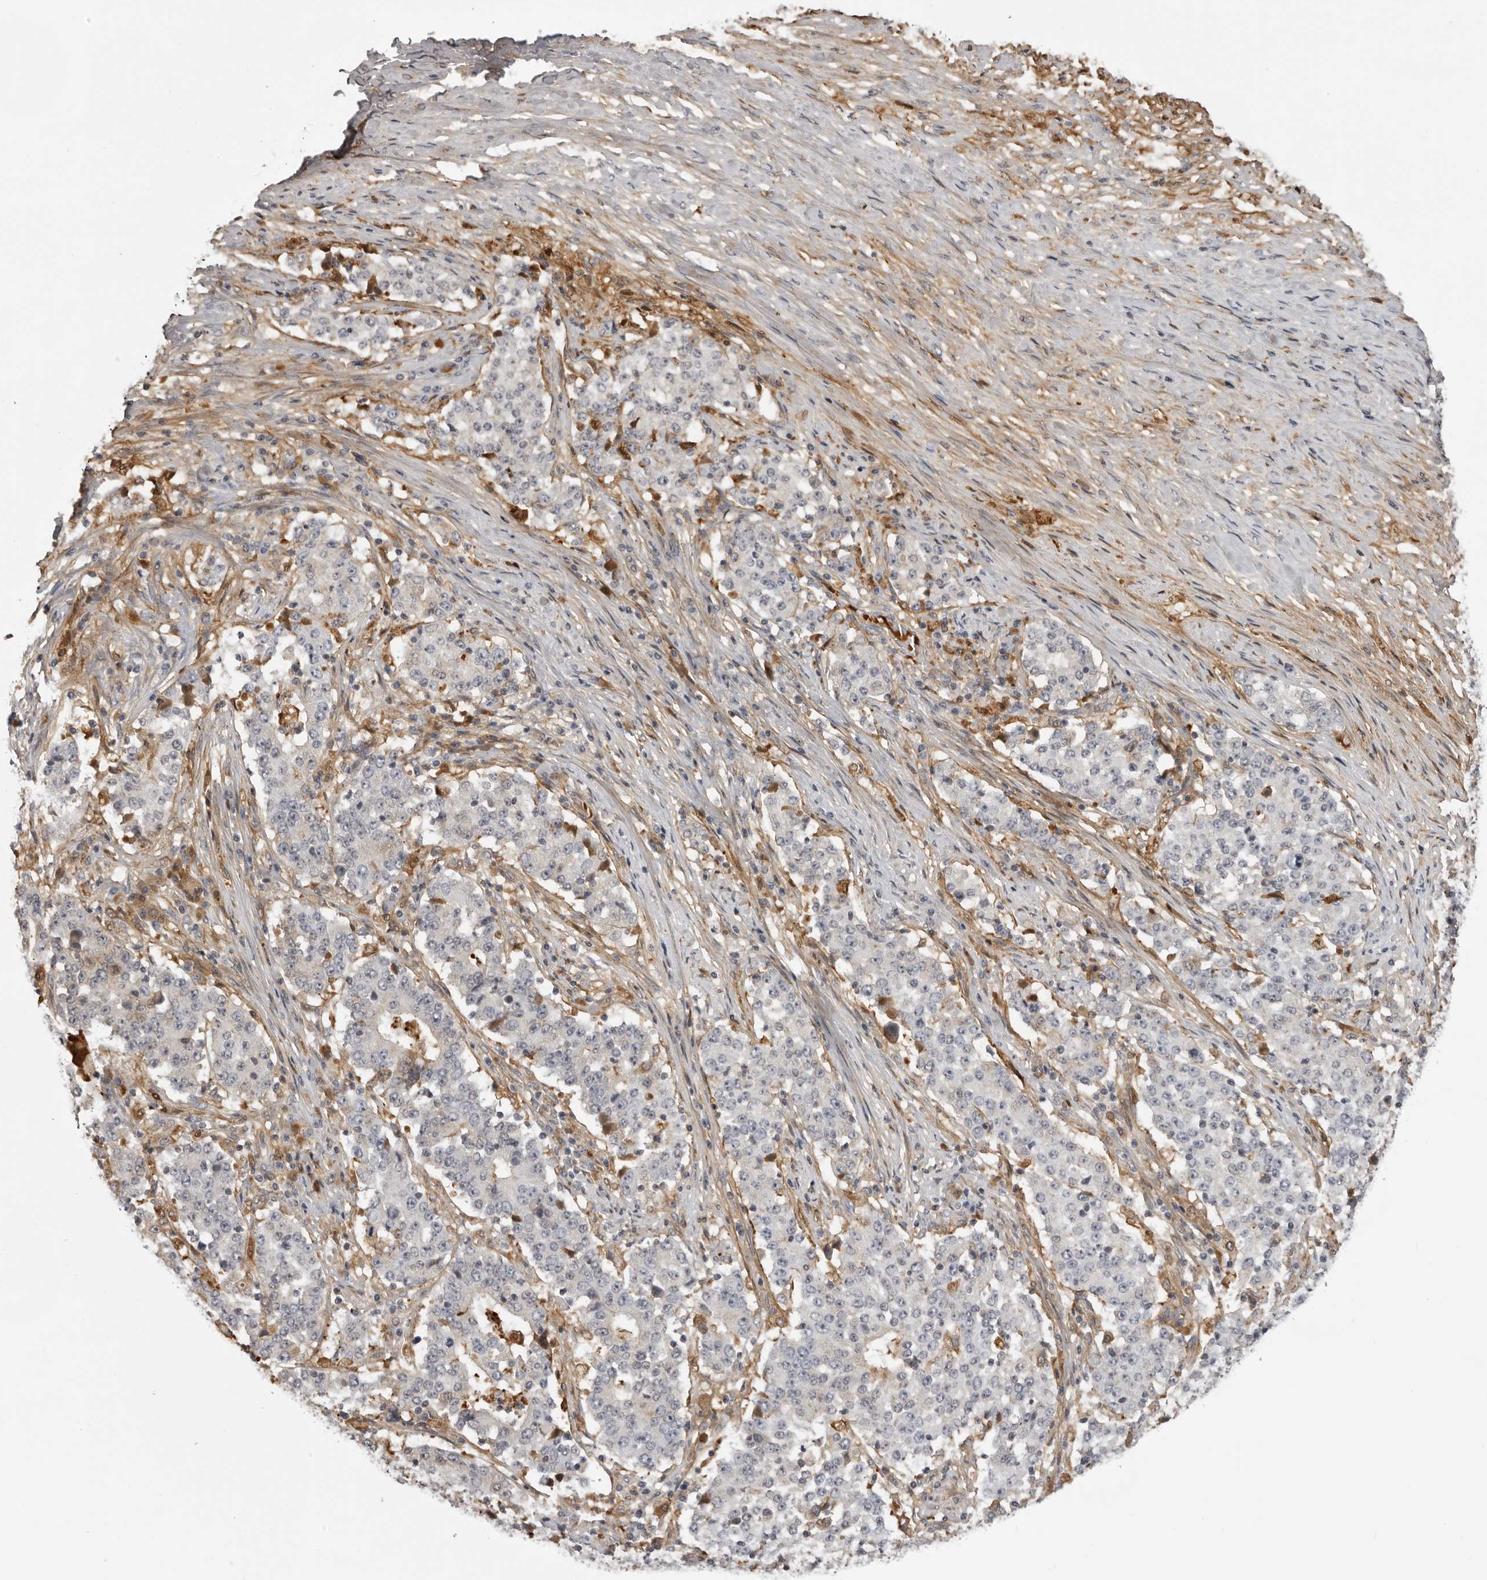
{"staining": {"intensity": "negative", "quantity": "none", "location": "none"}, "tissue": "stomach cancer", "cell_type": "Tumor cells", "image_type": "cancer", "snomed": [{"axis": "morphology", "description": "Adenocarcinoma, NOS"}, {"axis": "topography", "description": "Stomach"}], "caption": "Tumor cells are negative for protein expression in human adenocarcinoma (stomach).", "gene": "PLEKHF2", "patient": {"sex": "male", "age": 59}}